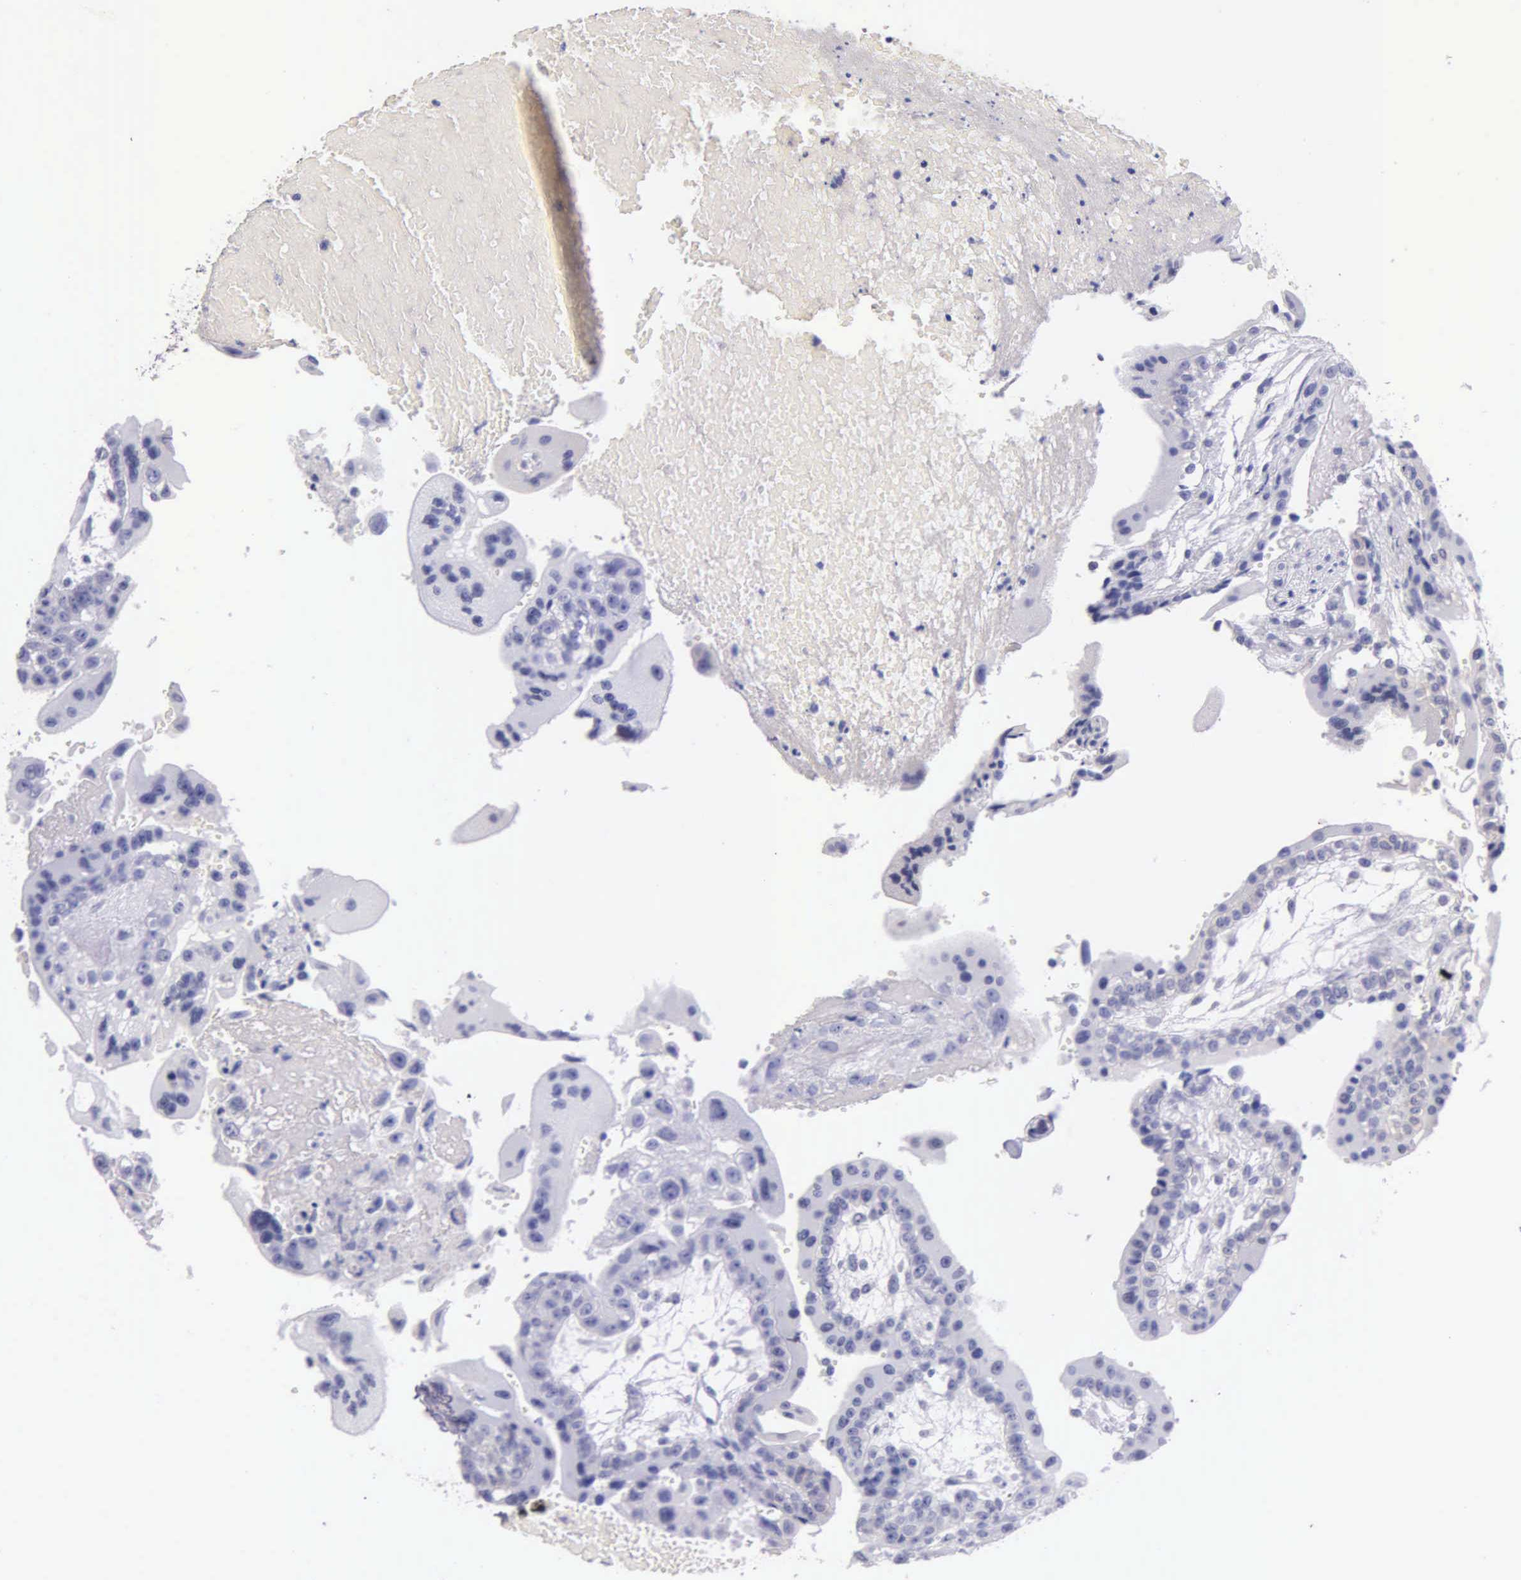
{"staining": {"intensity": "negative", "quantity": "none", "location": "none"}, "tissue": "placenta", "cell_type": "Trophoblastic cells", "image_type": "normal", "snomed": [{"axis": "morphology", "description": "Normal tissue, NOS"}, {"axis": "topography", "description": "Placenta"}], "caption": "Photomicrograph shows no protein positivity in trophoblastic cells of normal placenta.", "gene": "GSTT2B", "patient": {"sex": "female", "age": 34}}